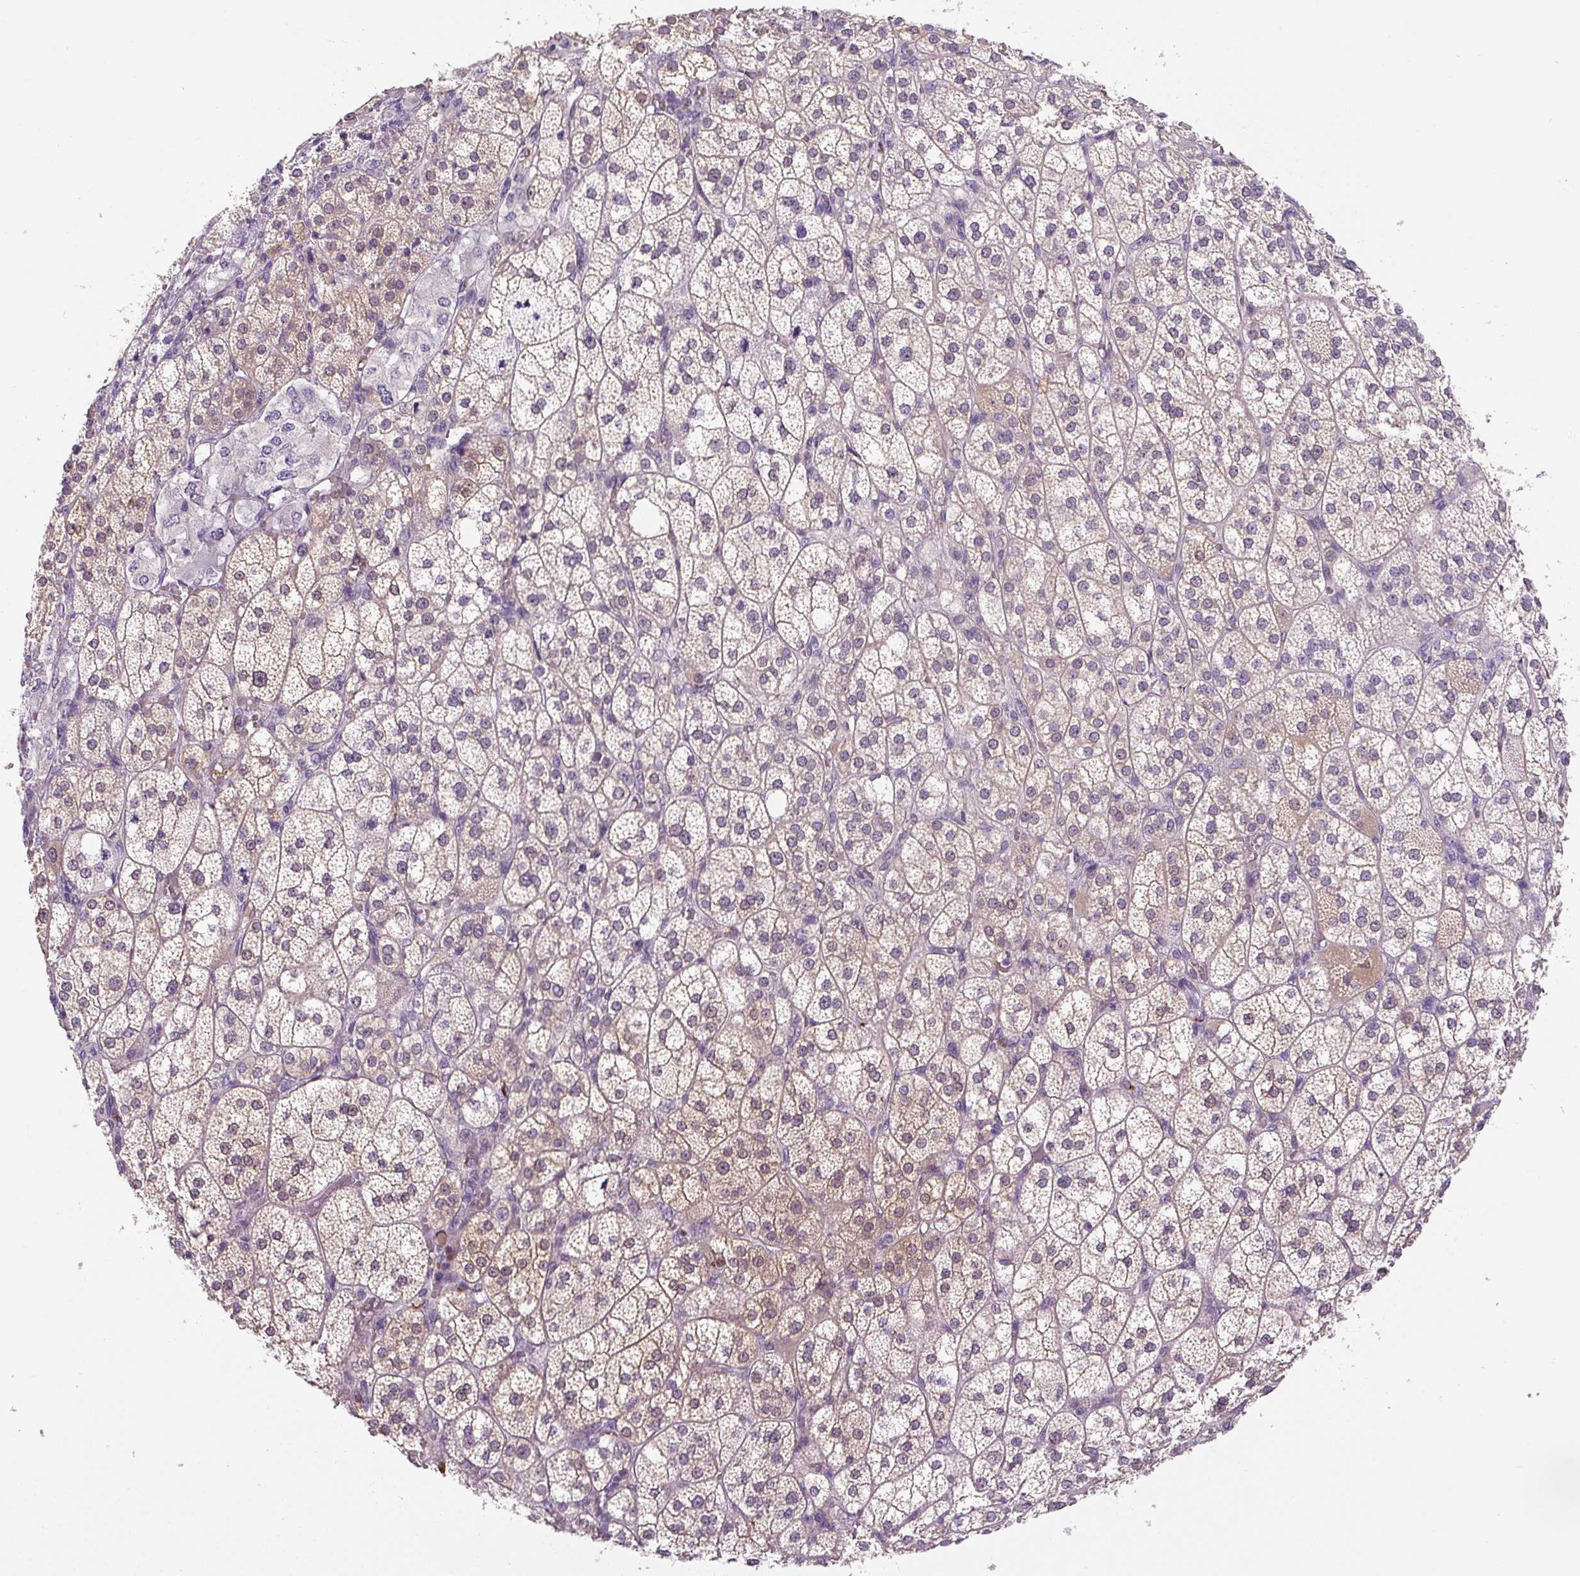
{"staining": {"intensity": "moderate", "quantity": "25%-75%", "location": "cytoplasmic/membranous,nuclear"}, "tissue": "adrenal gland", "cell_type": "Glandular cells", "image_type": "normal", "snomed": [{"axis": "morphology", "description": "Normal tissue, NOS"}, {"axis": "topography", "description": "Adrenal gland"}], "caption": "Adrenal gland stained for a protein (brown) demonstrates moderate cytoplasmic/membranous,nuclear positive positivity in approximately 25%-75% of glandular cells.", "gene": "UBL3", "patient": {"sex": "female", "age": 60}}